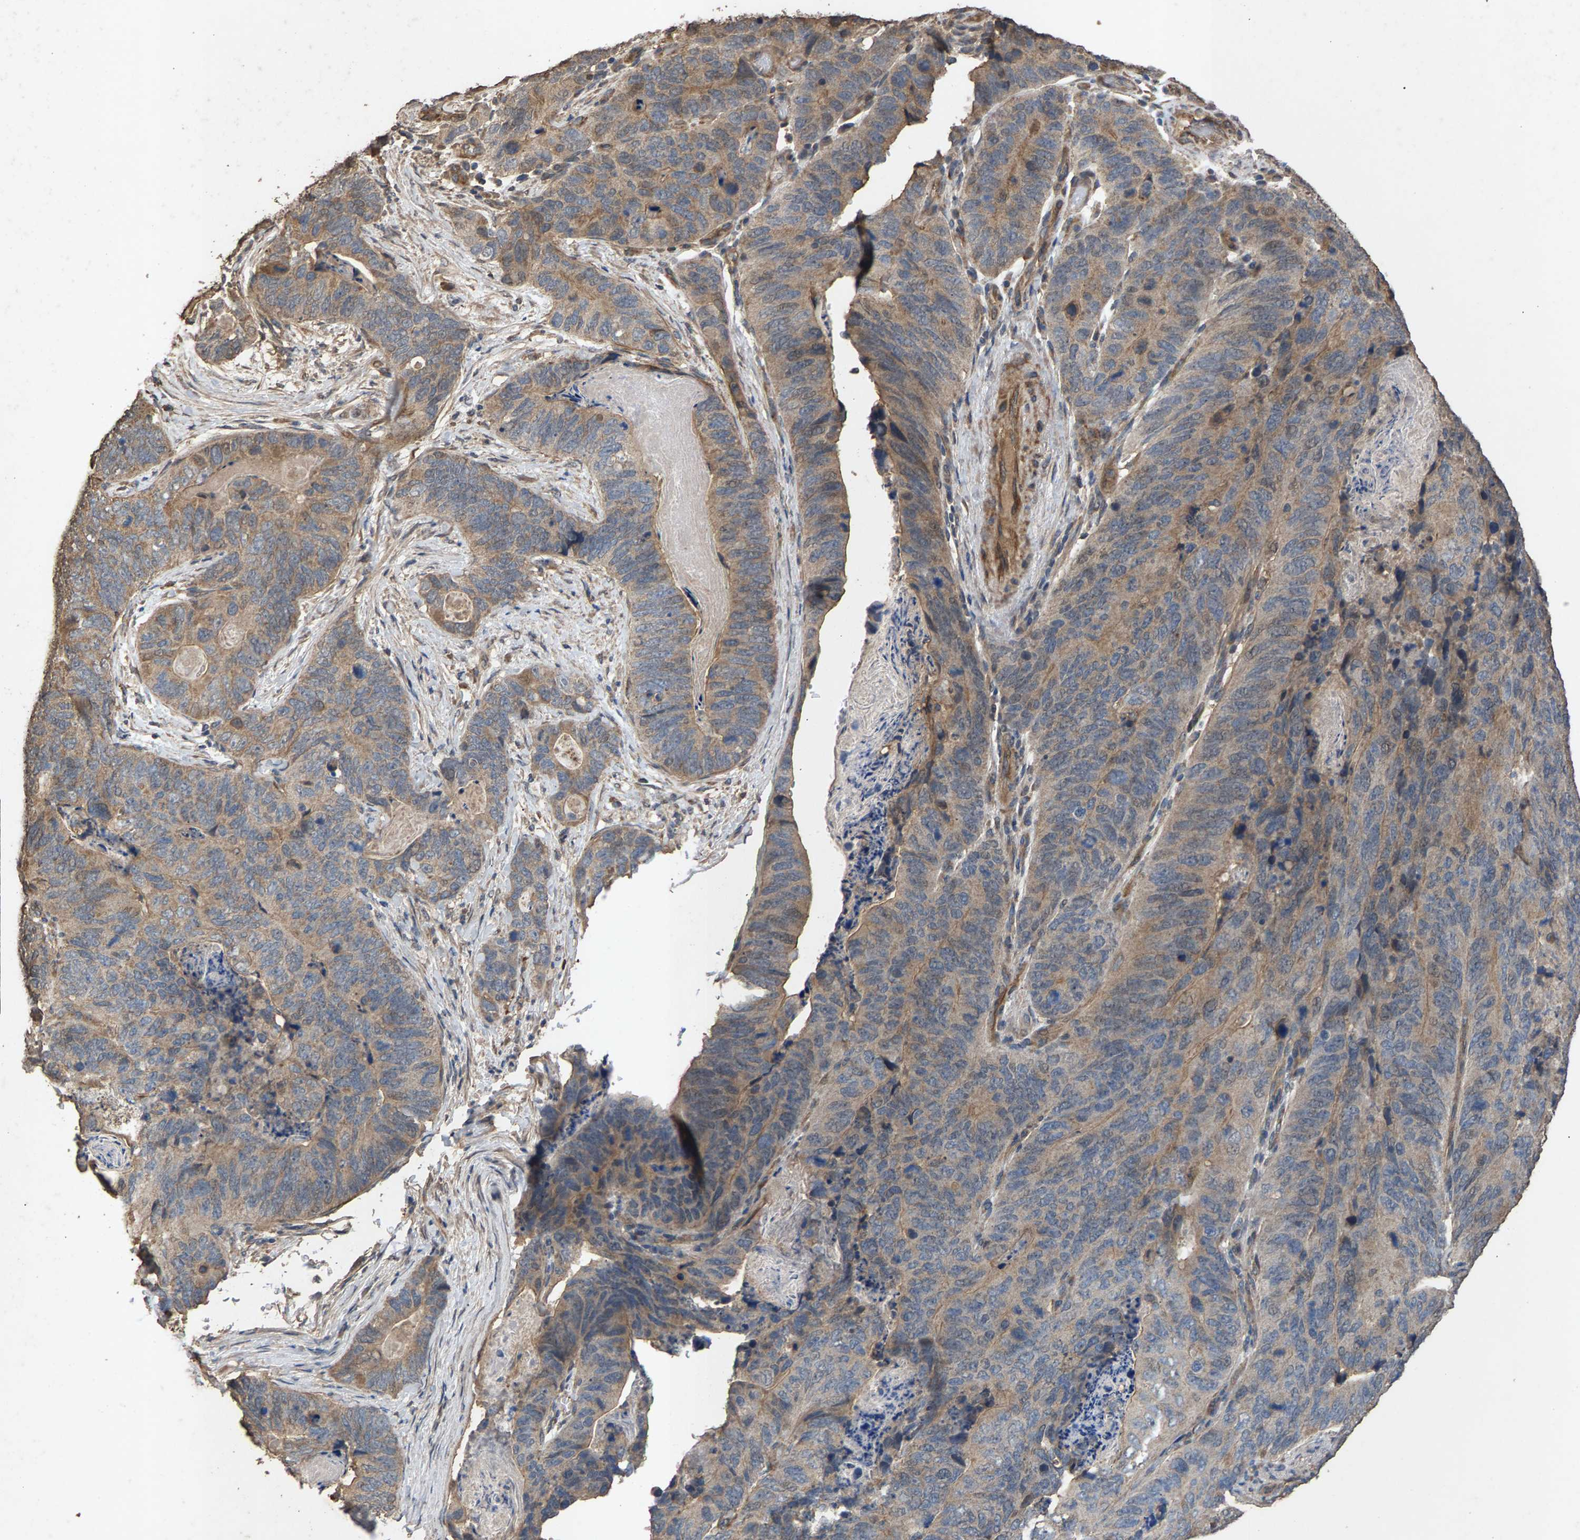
{"staining": {"intensity": "weak", "quantity": "25%-75%", "location": "cytoplasmic/membranous"}, "tissue": "stomach cancer", "cell_type": "Tumor cells", "image_type": "cancer", "snomed": [{"axis": "morphology", "description": "Normal tissue, NOS"}, {"axis": "morphology", "description": "Adenocarcinoma, NOS"}, {"axis": "topography", "description": "Stomach"}], "caption": "Protein staining of stomach adenocarcinoma tissue displays weak cytoplasmic/membranous staining in about 25%-75% of tumor cells.", "gene": "HTRA3", "patient": {"sex": "female", "age": 89}}